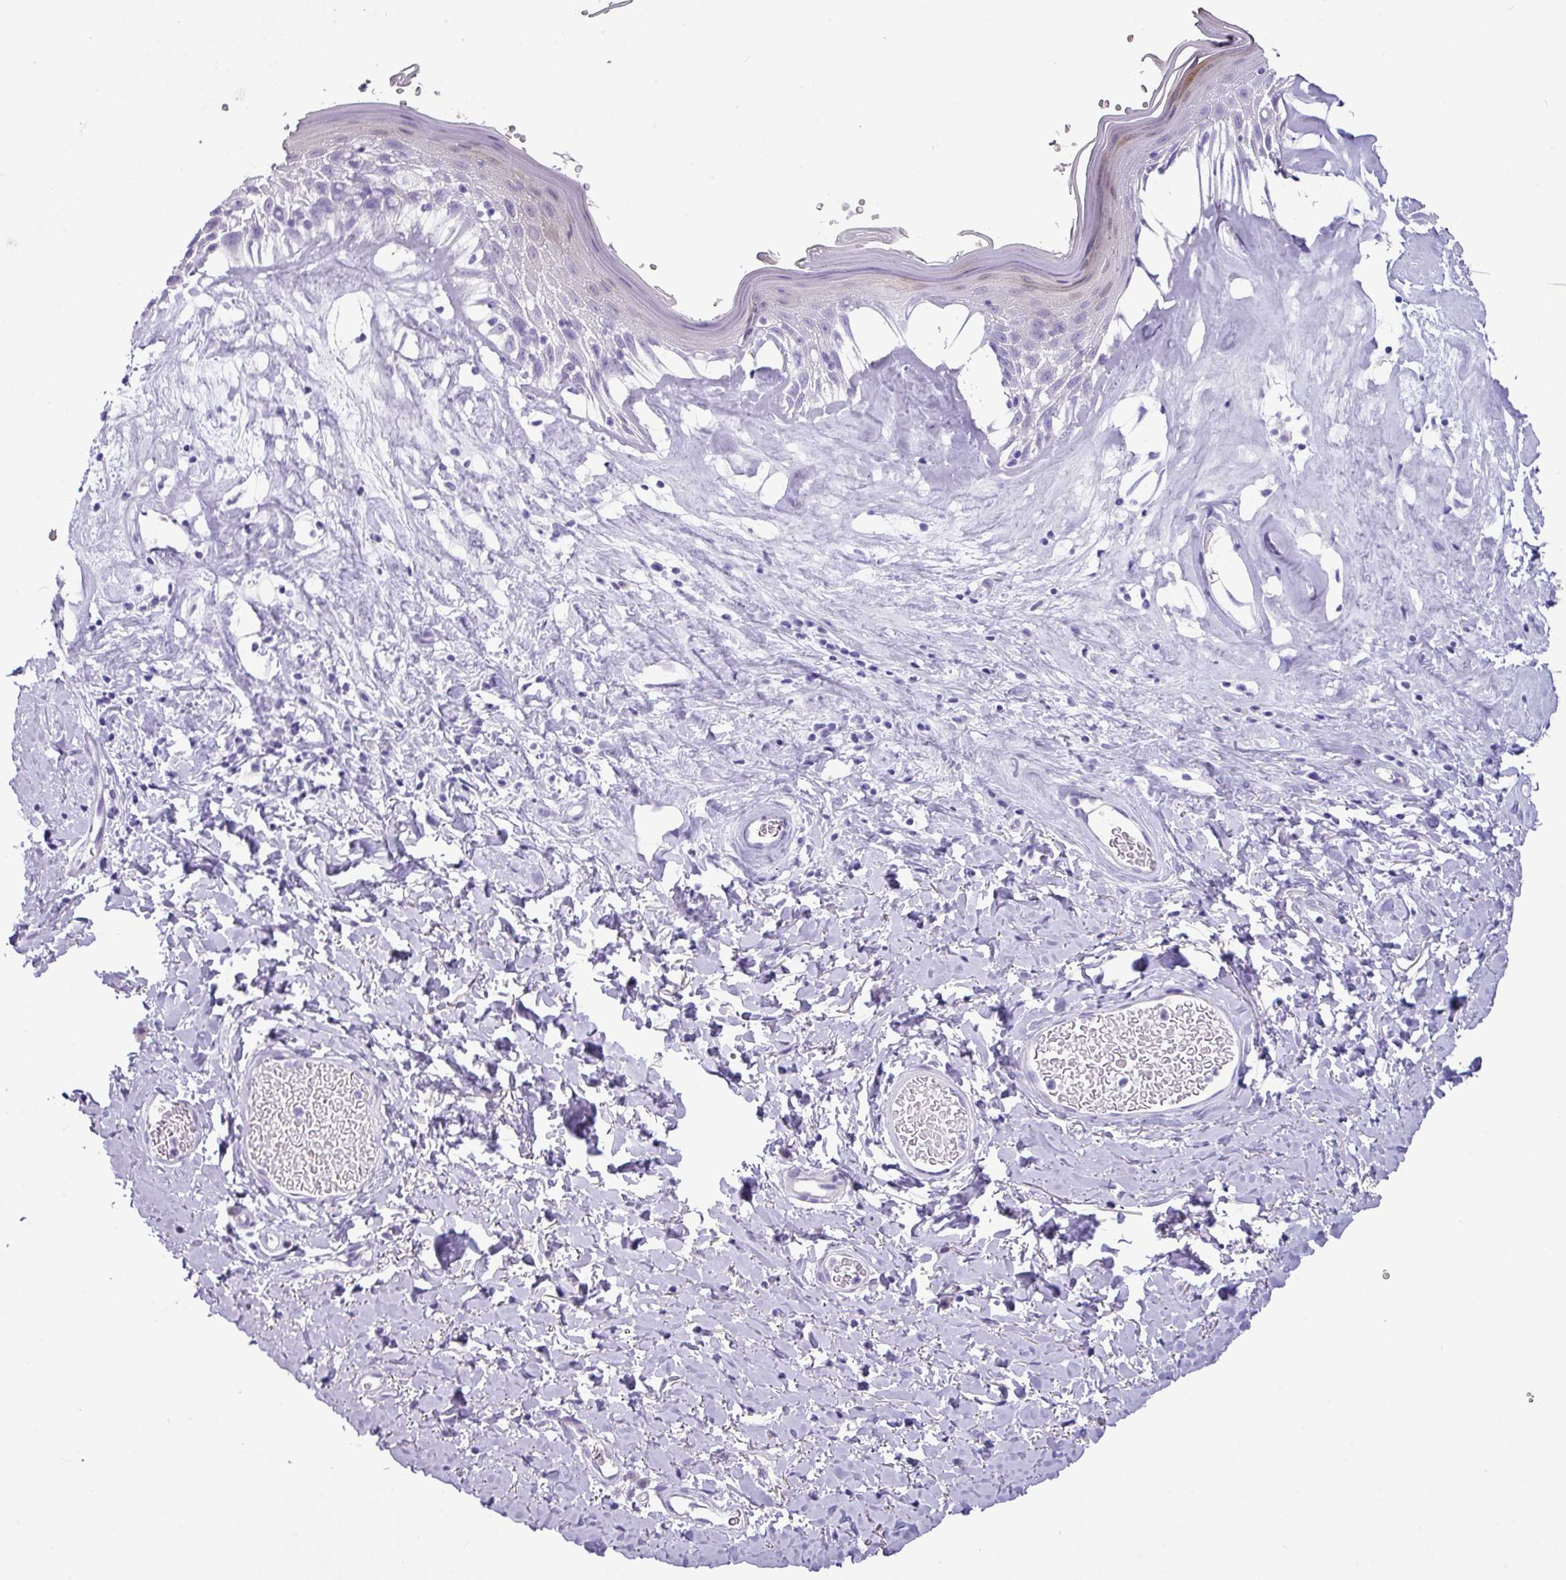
{"staining": {"intensity": "moderate", "quantity": "<25%", "location": "cytoplasmic/membranous,nuclear"}, "tissue": "skin", "cell_type": "Epidermal cells", "image_type": "normal", "snomed": [{"axis": "morphology", "description": "Normal tissue, NOS"}, {"axis": "morphology", "description": "Inflammation, NOS"}, {"axis": "topography", "description": "Vulva"}], "caption": "IHC histopathology image of normal skin: human skin stained using IHC exhibits low levels of moderate protein expression localized specifically in the cytoplasmic/membranous,nuclear of epidermal cells, appearing as a cytoplasmic/membranous,nuclear brown color.", "gene": "NCCRP1", "patient": {"sex": "female", "age": 86}}